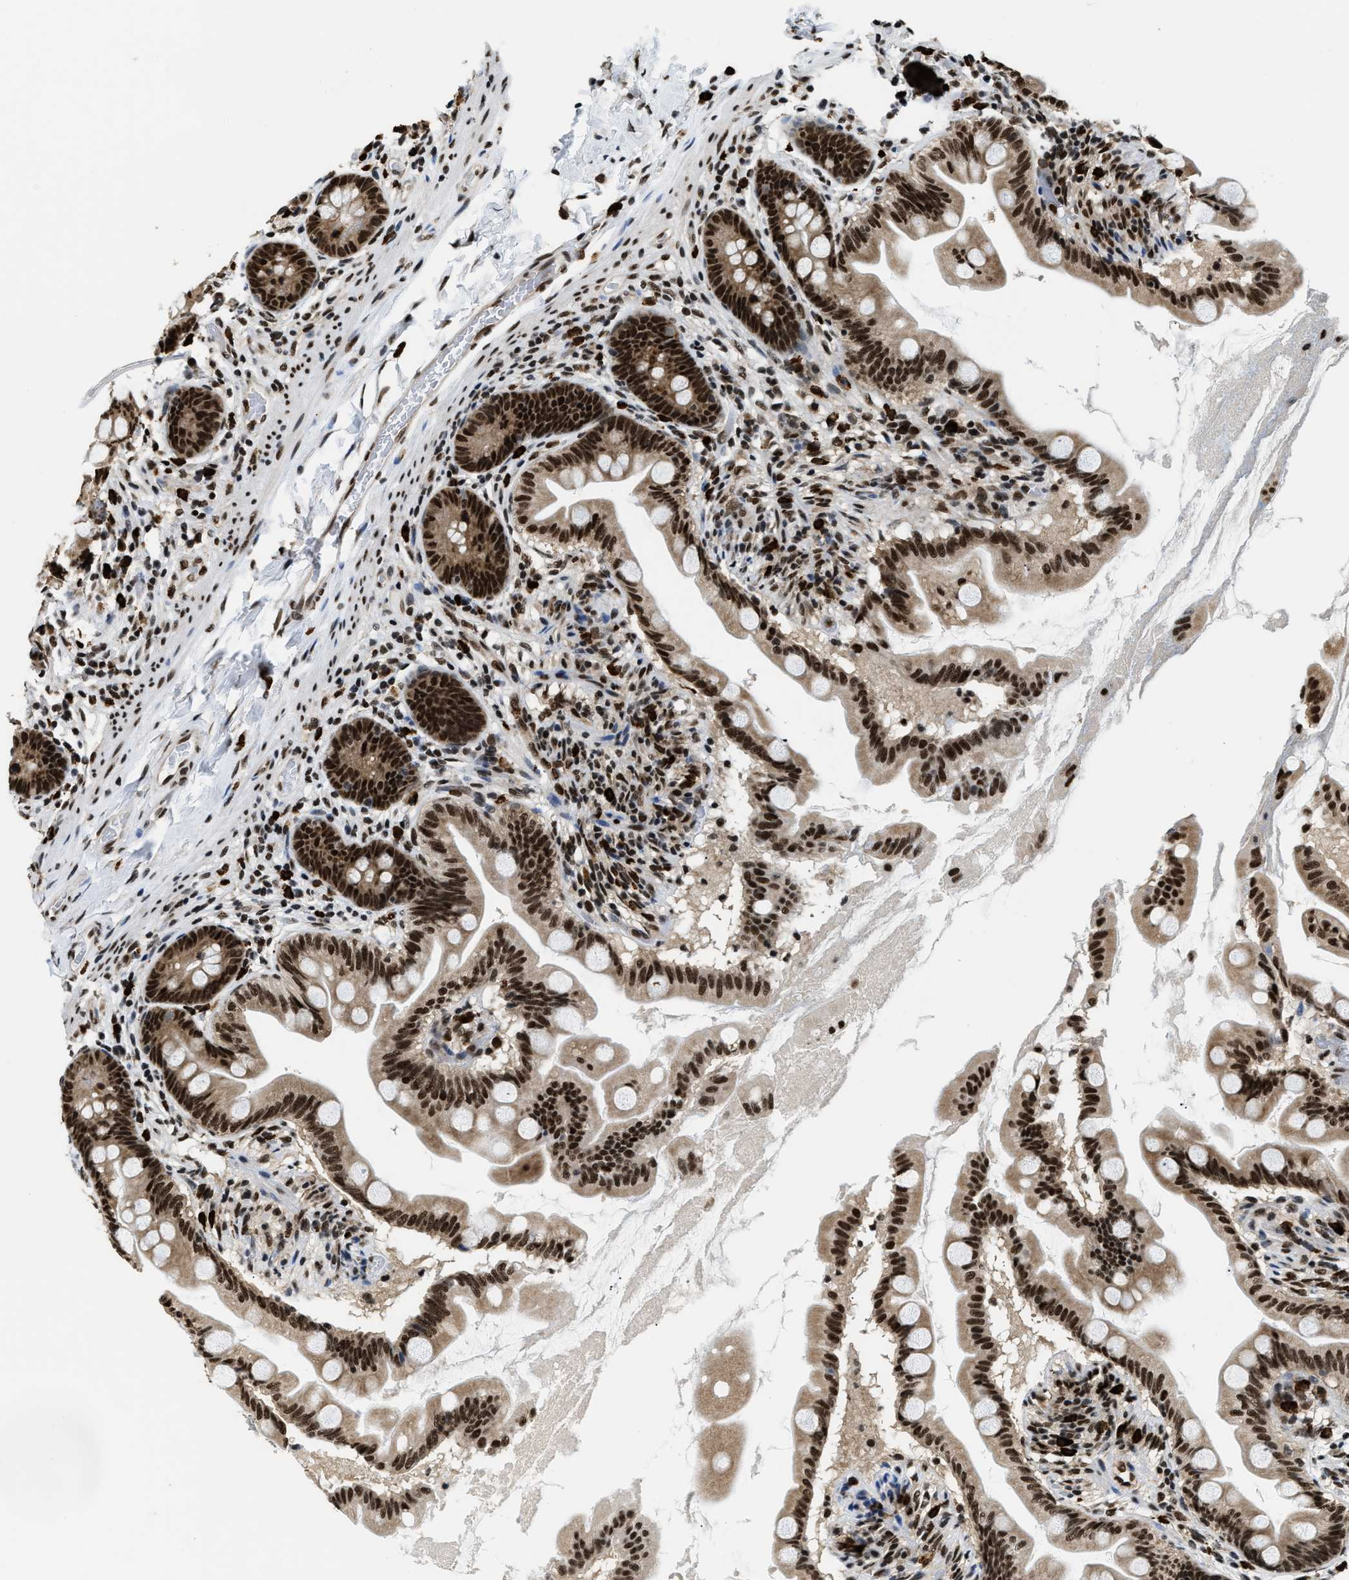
{"staining": {"intensity": "strong", "quantity": ">75%", "location": "cytoplasmic/membranous,nuclear"}, "tissue": "small intestine", "cell_type": "Glandular cells", "image_type": "normal", "snomed": [{"axis": "morphology", "description": "Normal tissue, NOS"}, {"axis": "topography", "description": "Small intestine"}], "caption": "Immunohistochemical staining of benign small intestine exhibits >75% levels of strong cytoplasmic/membranous,nuclear protein staining in about >75% of glandular cells. The staining was performed using DAB, with brown indicating positive protein expression. Nuclei are stained blue with hematoxylin.", "gene": "CCNDBP1", "patient": {"sex": "female", "age": 56}}